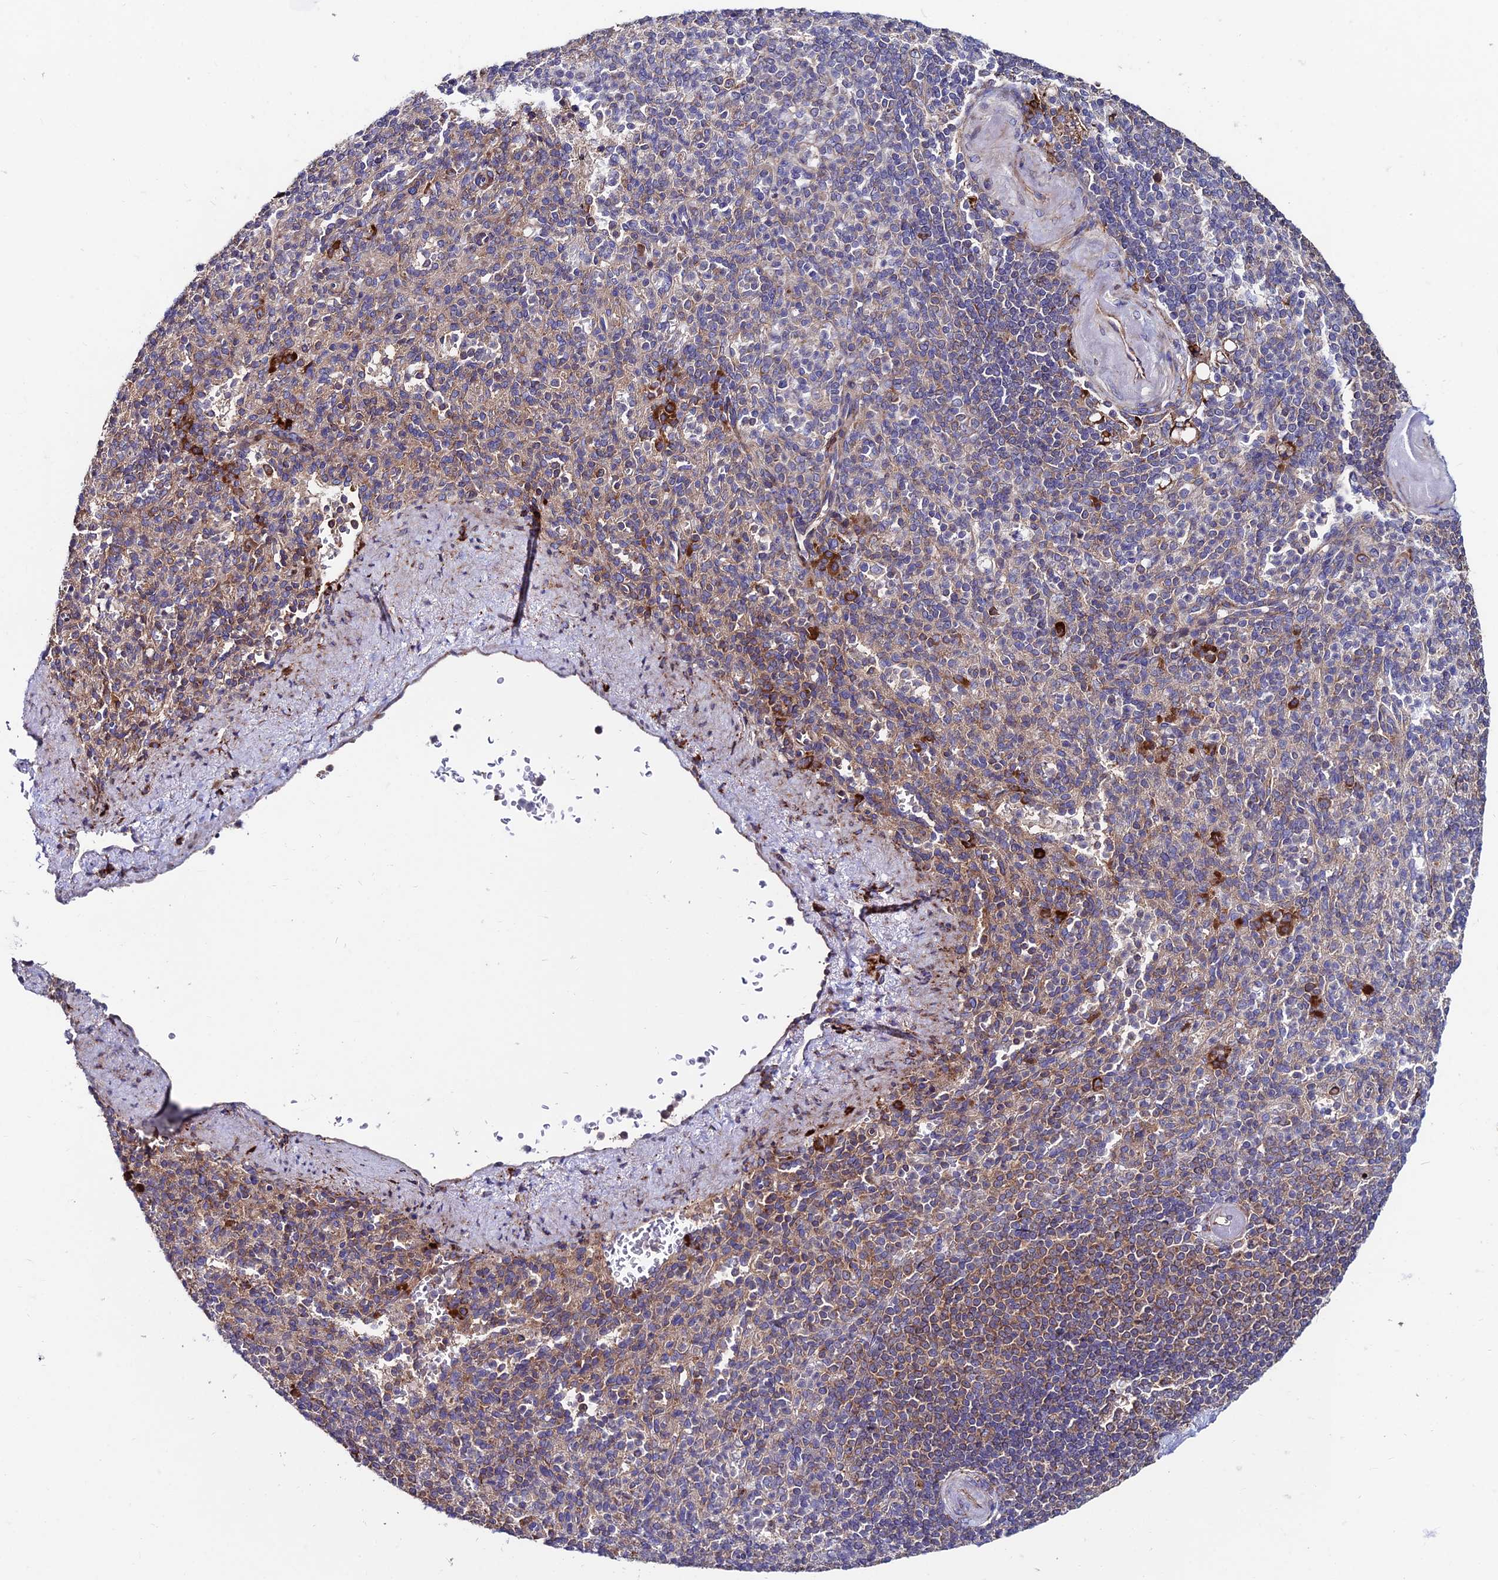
{"staining": {"intensity": "moderate", "quantity": "25%-75%", "location": "cytoplasmic/membranous"}, "tissue": "spleen", "cell_type": "Cells in red pulp", "image_type": "normal", "snomed": [{"axis": "morphology", "description": "Normal tissue, NOS"}, {"axis": "topography", "description": "Spleen"}], "caption": "A photomicrograph showing moderate cytoplasmic/membranous expression in approximately 25%-75% of cells in red pulp in normal spleen, as visualized by brown immunohistochemical staining.", "gene": "EIF3K", "patient": {"sex": "female", "age": 74}}